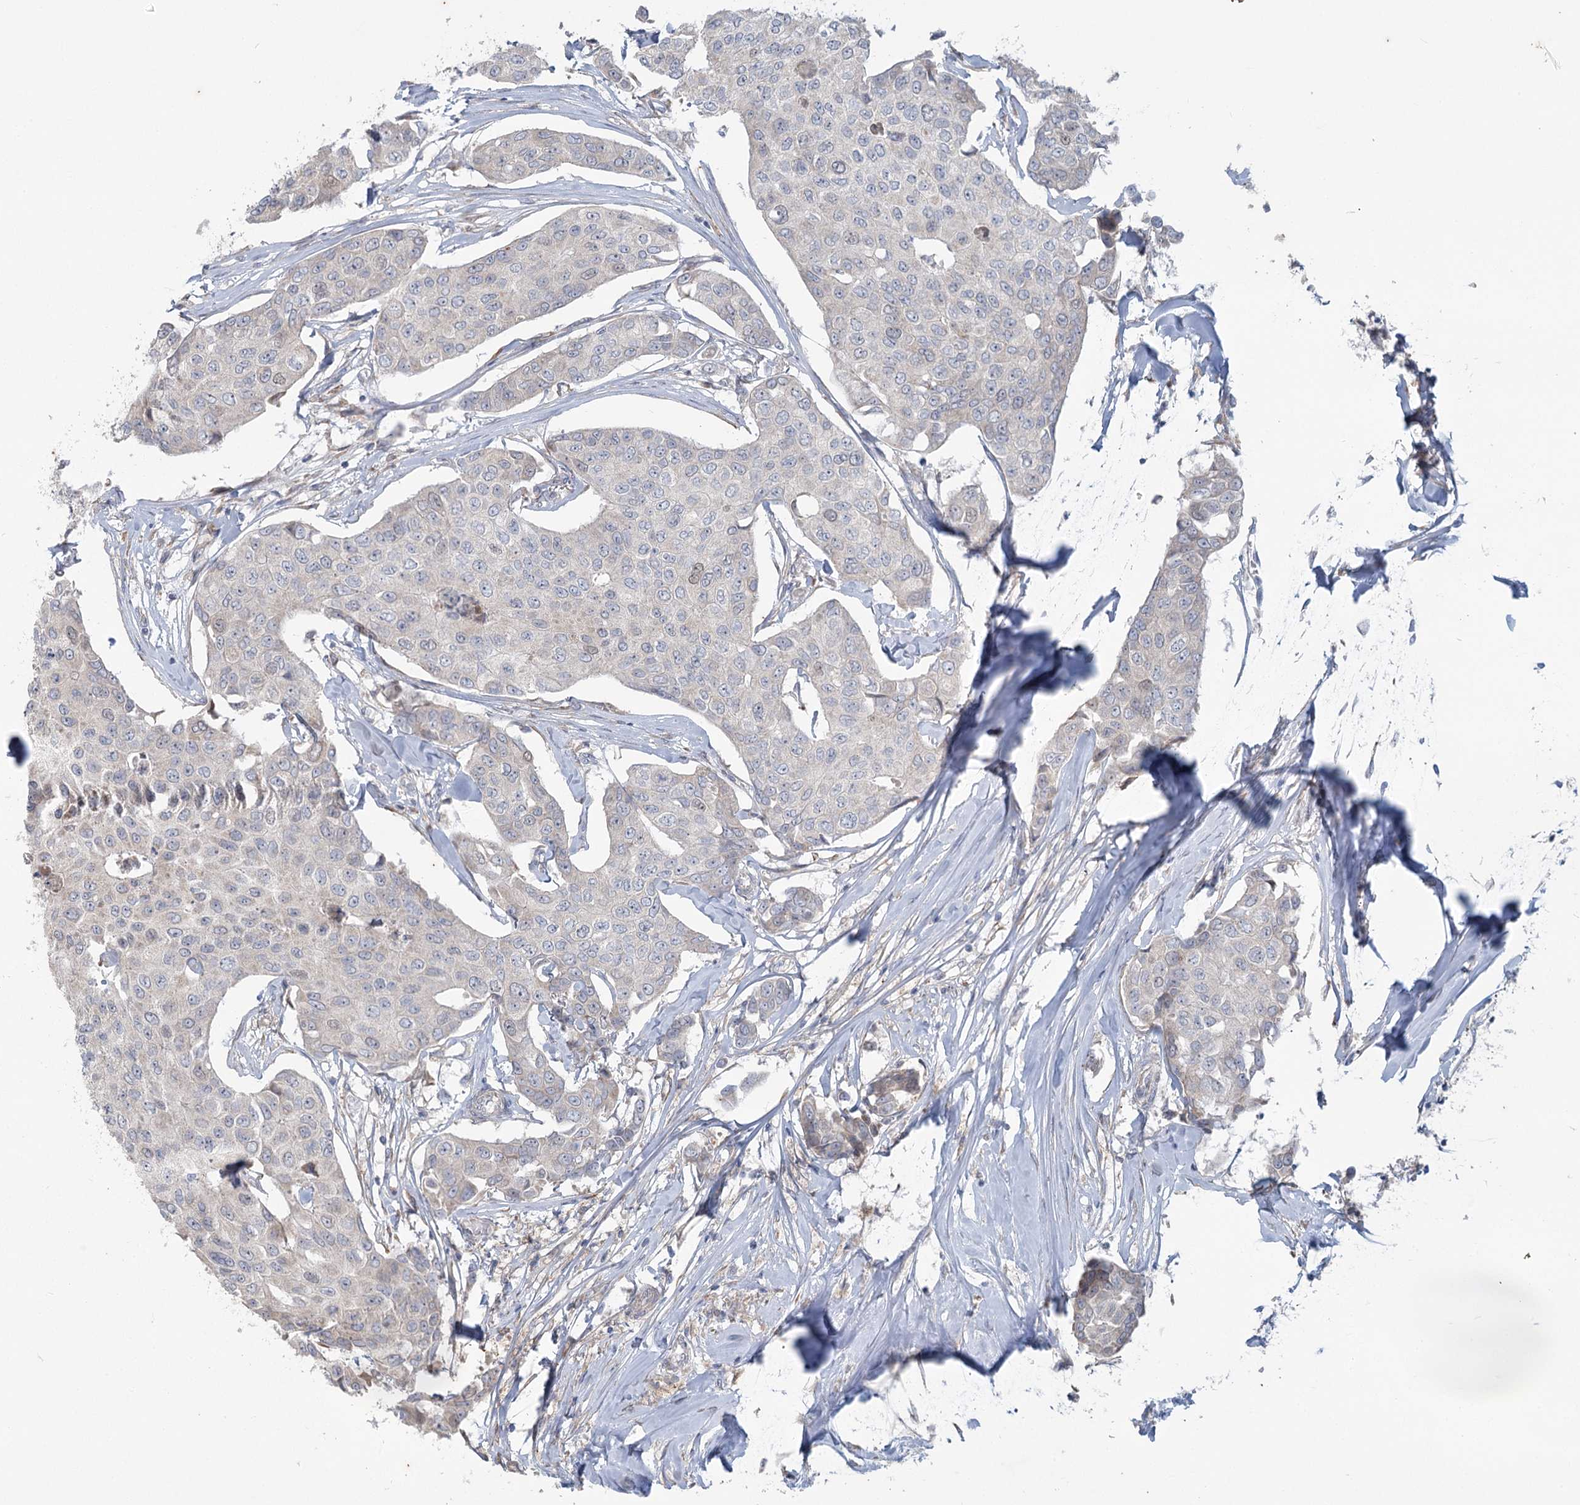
{"staining": {"intensity": "negative", "quantity": "none", "location": "none"}, "tissue": "breast cancer", "cell_type": "Tumor cells", "image_type": "cancer", "snomed": [{"axis": "morphology", "description": "Duct carcinoma"}, {"axis": "topography", "description": "Breast"}], "caption": "There is no significant staining in tumor cells of breast intraductal carcinoma. The staining is performed using DAB (3,3'-diaminobenzidine) brown chromogen with nuclei counter-stained in using hematoxylin.", "gene": "PLA2G12A", "patient": {"sex": "female", "age": 80}}